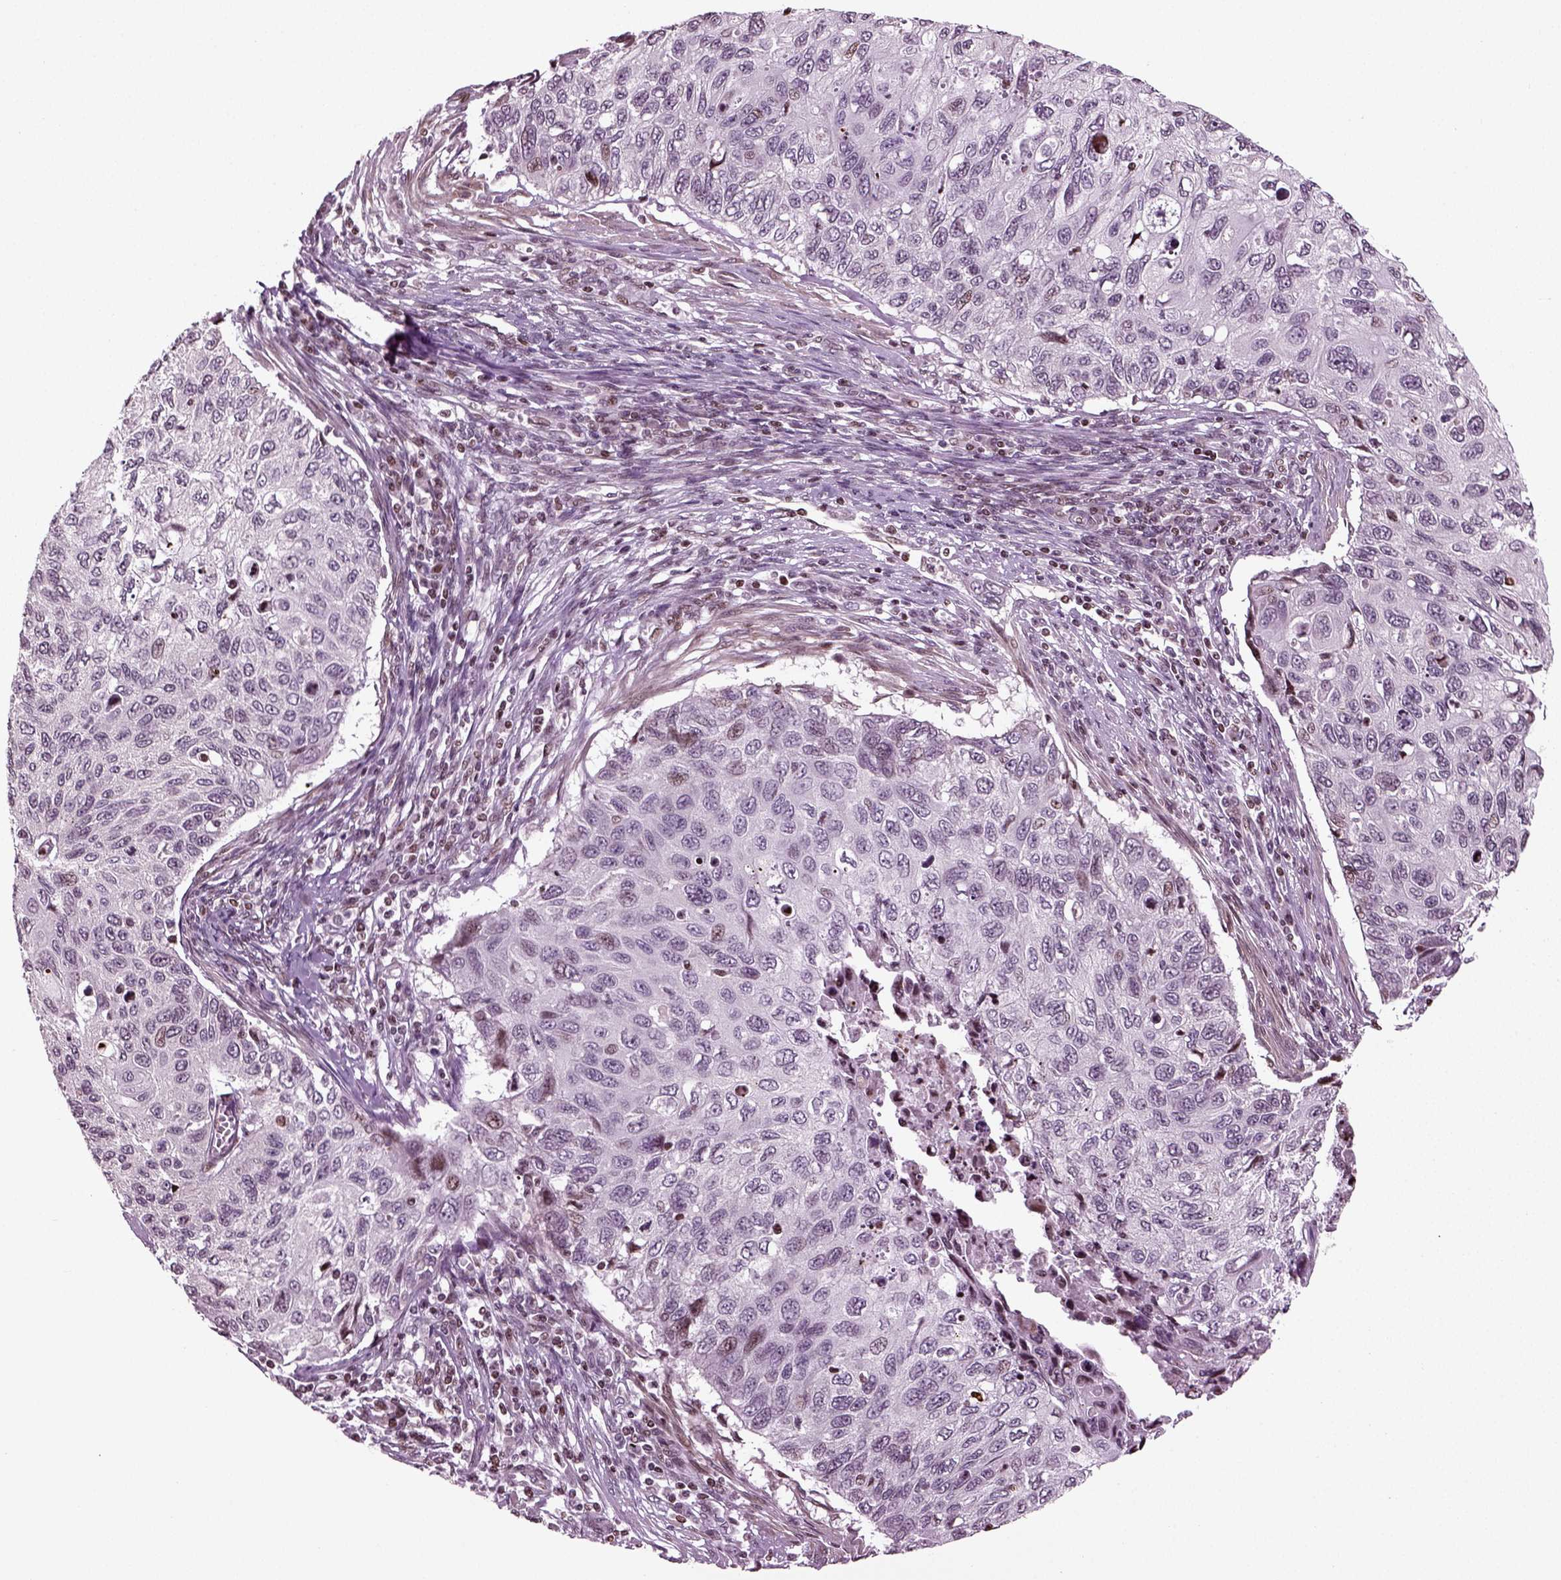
{"staining": {"intensity": "weak", "quantity": "<25%", "location": "nuclear"}, "tissue": "cervical cancer", "cell_type": "Tumor cells", "image_type": "cancer", "snomed": [{"axis": "morphology", "description": "Squamous cell carcinoma, NOS"}, {"axis": "topography", "description": "Cervix"}], "caption": "DAB (3,3'-diaminobenzidine) immunohistochemical staining of human cervical cancer reveals no significant positivity in tumor cells. (Stains: DAB (3,3'-diaminobenzidine) immunohistochemistry with hematoxylin counter stain, Microscopy: brightfield microscopy at high magnification).", "gene": "HEYL", "patient": {"sex": "female", "age": 70}}